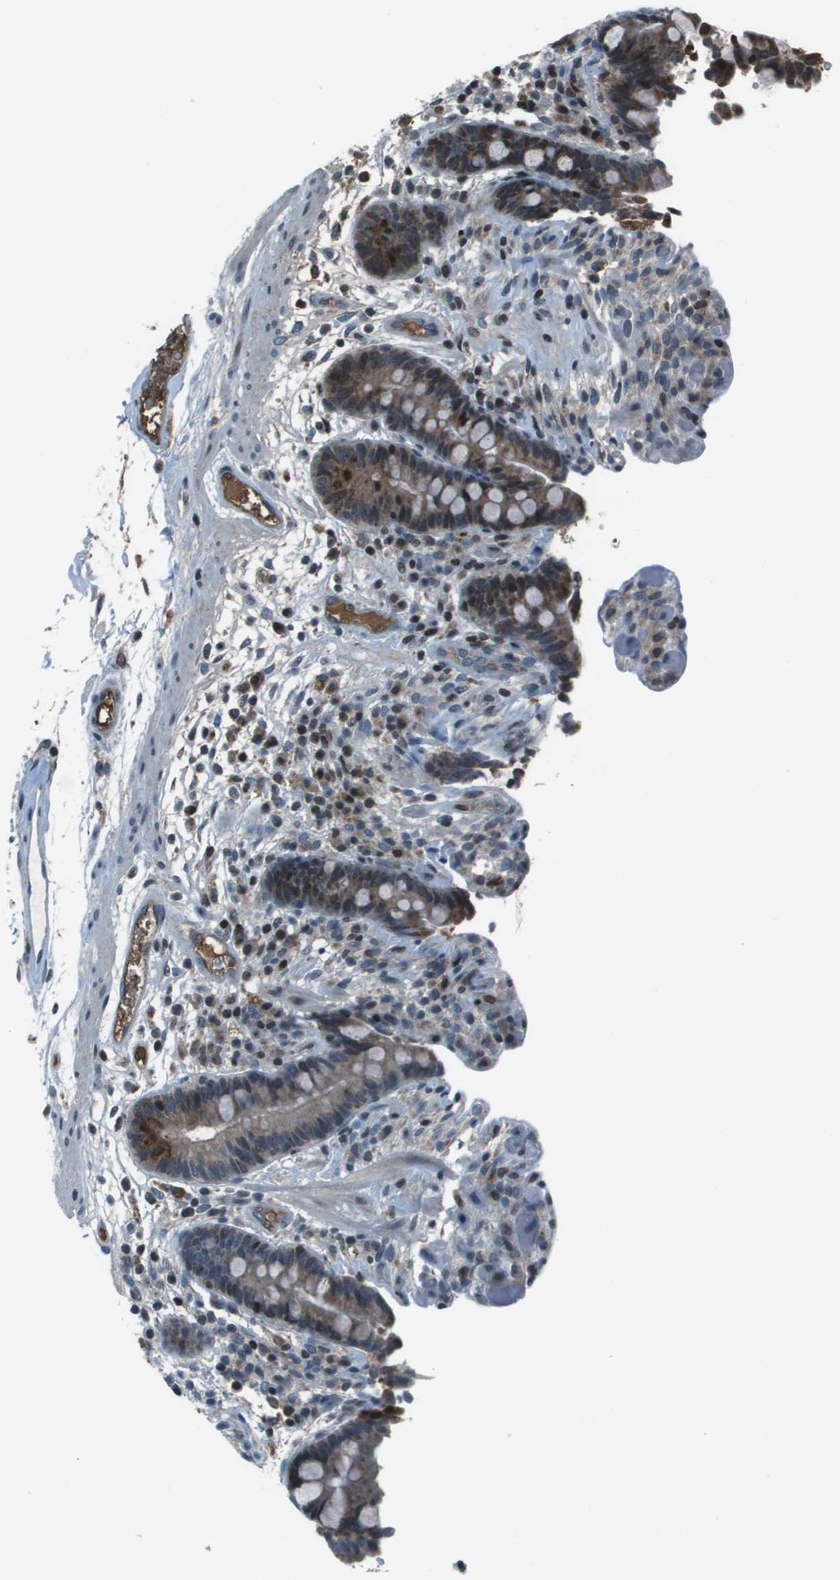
{"staining": {"intensity": "weak", "quantity": ">75%", "location": "cytoplasmic/membranous,nuclear"}, "tissue": "colon", "cell_type": "Endothelial cells", "image_type": "normal", "snomed": [{"axis": "morphology", "description": "Normal tissue, NOS"}, {"axis": "topography", "description": "Colon"}], "caption": "Immunohistochemistry photomicrograph of normal colon: colon stained using IHC demonstrates low levels of weak protein expression localized specifically in the cytoplasmic/membranous,nuclear of endothelial cells, appearing as a cytoplasmic/membranous,nuclear brown color.", "gene": "CXCL12", "patient": {"sex": "male", "age": 73}}